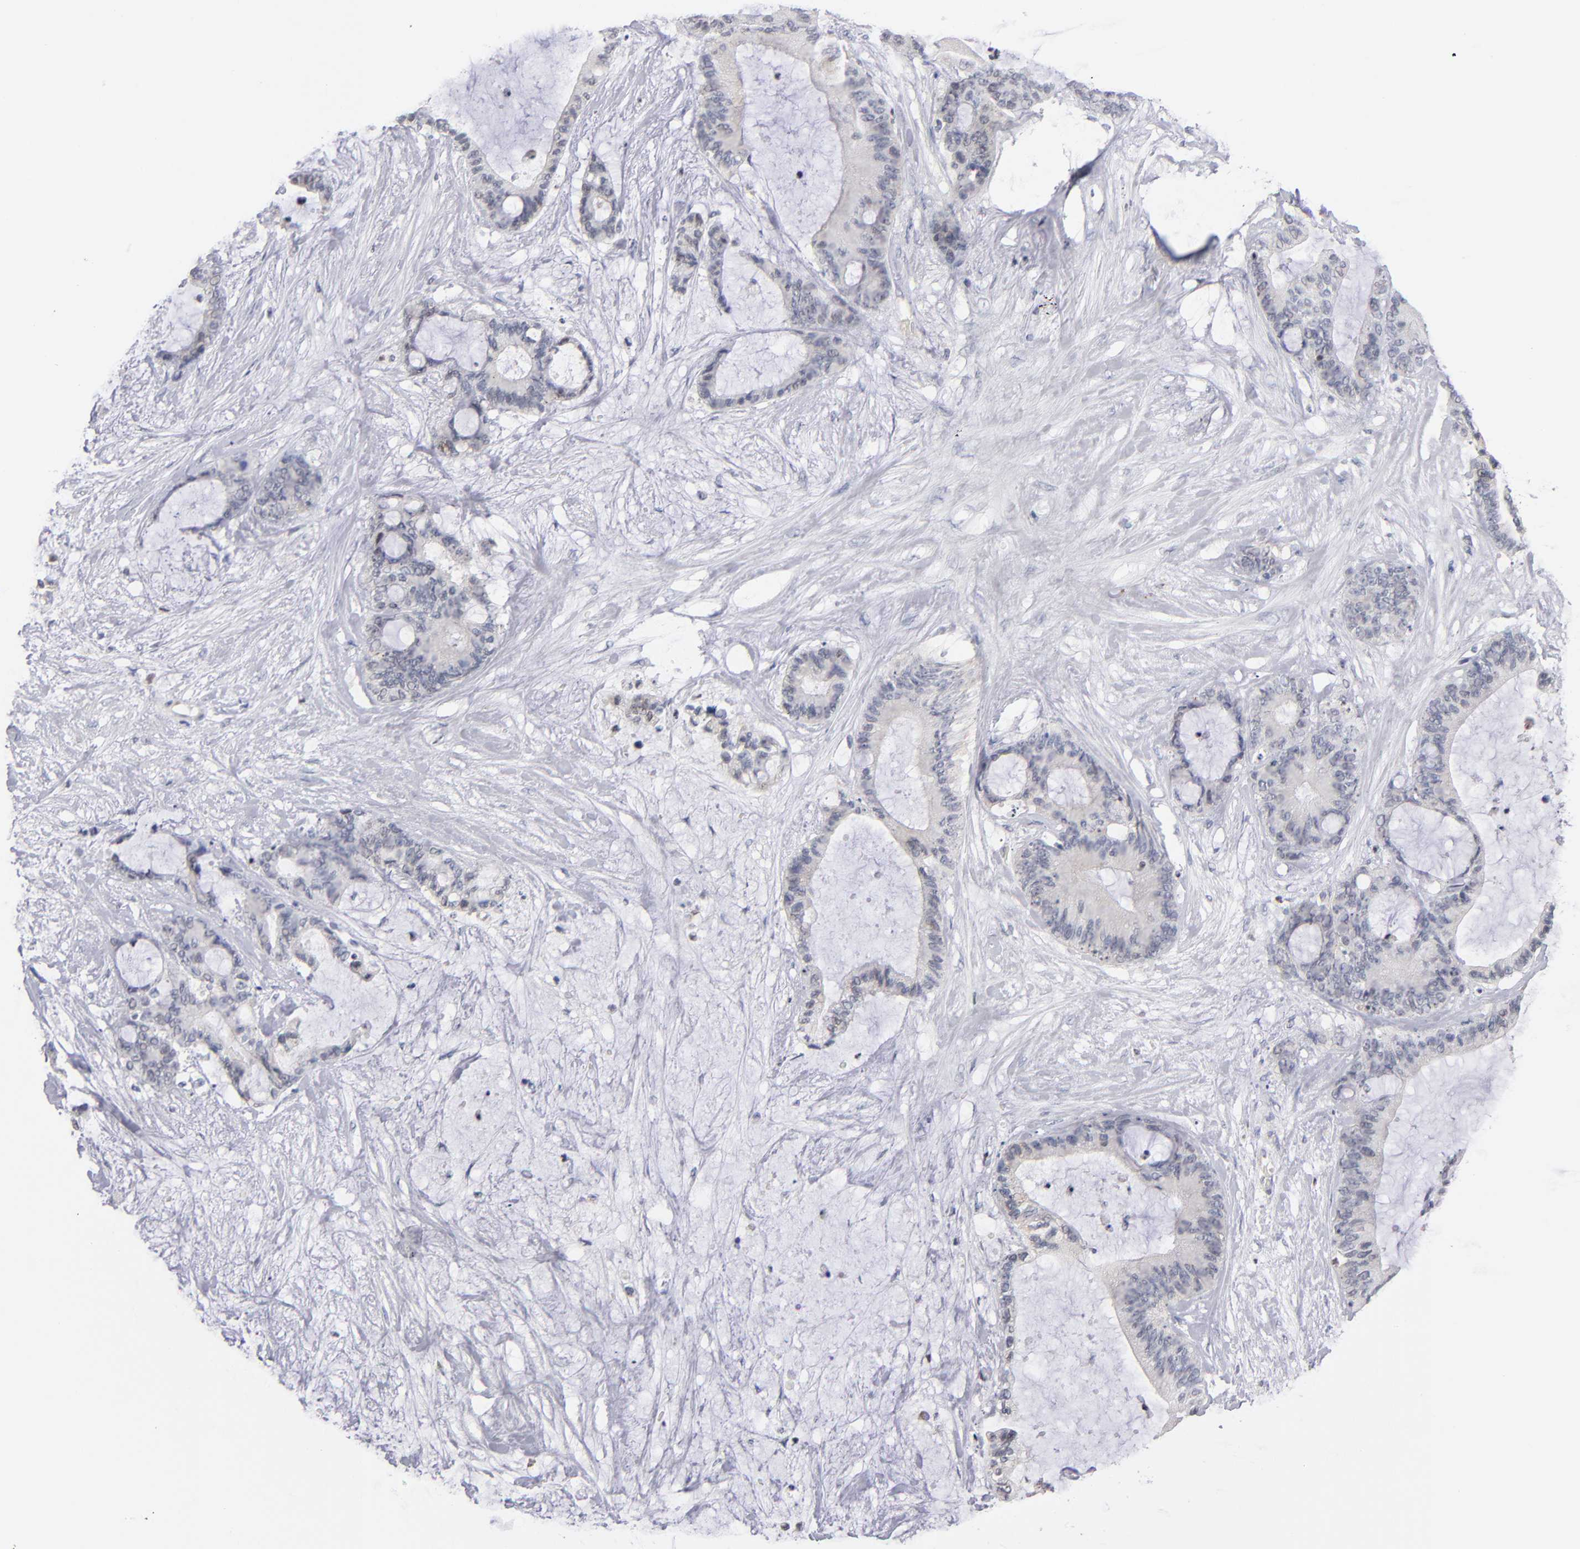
{"staining": {"intensity": "negative", "quantity": "none", "location": "none"}, "tissue": "liver cancer", "cell_type": "Tumor cells", "image_type": "cancer", "snomed": [{"axis": "morphology", "description": "Cholangiocarcinoma"}, {"axis": "topography", "description": "Liver"}], "caption": "DAB immunohistochemical staining of liver cholangiocarcinoma shows no significant positivity in tumor cells. The staining was performed using DAB (3,3'-diaminobenzidine) to visualize the protein expression in brown, while the nuclei were stained in blue with hematoxylin (Magnification: 20x).", "gene": "ODF2", "patient": {"sex": "female", "age": 73}}